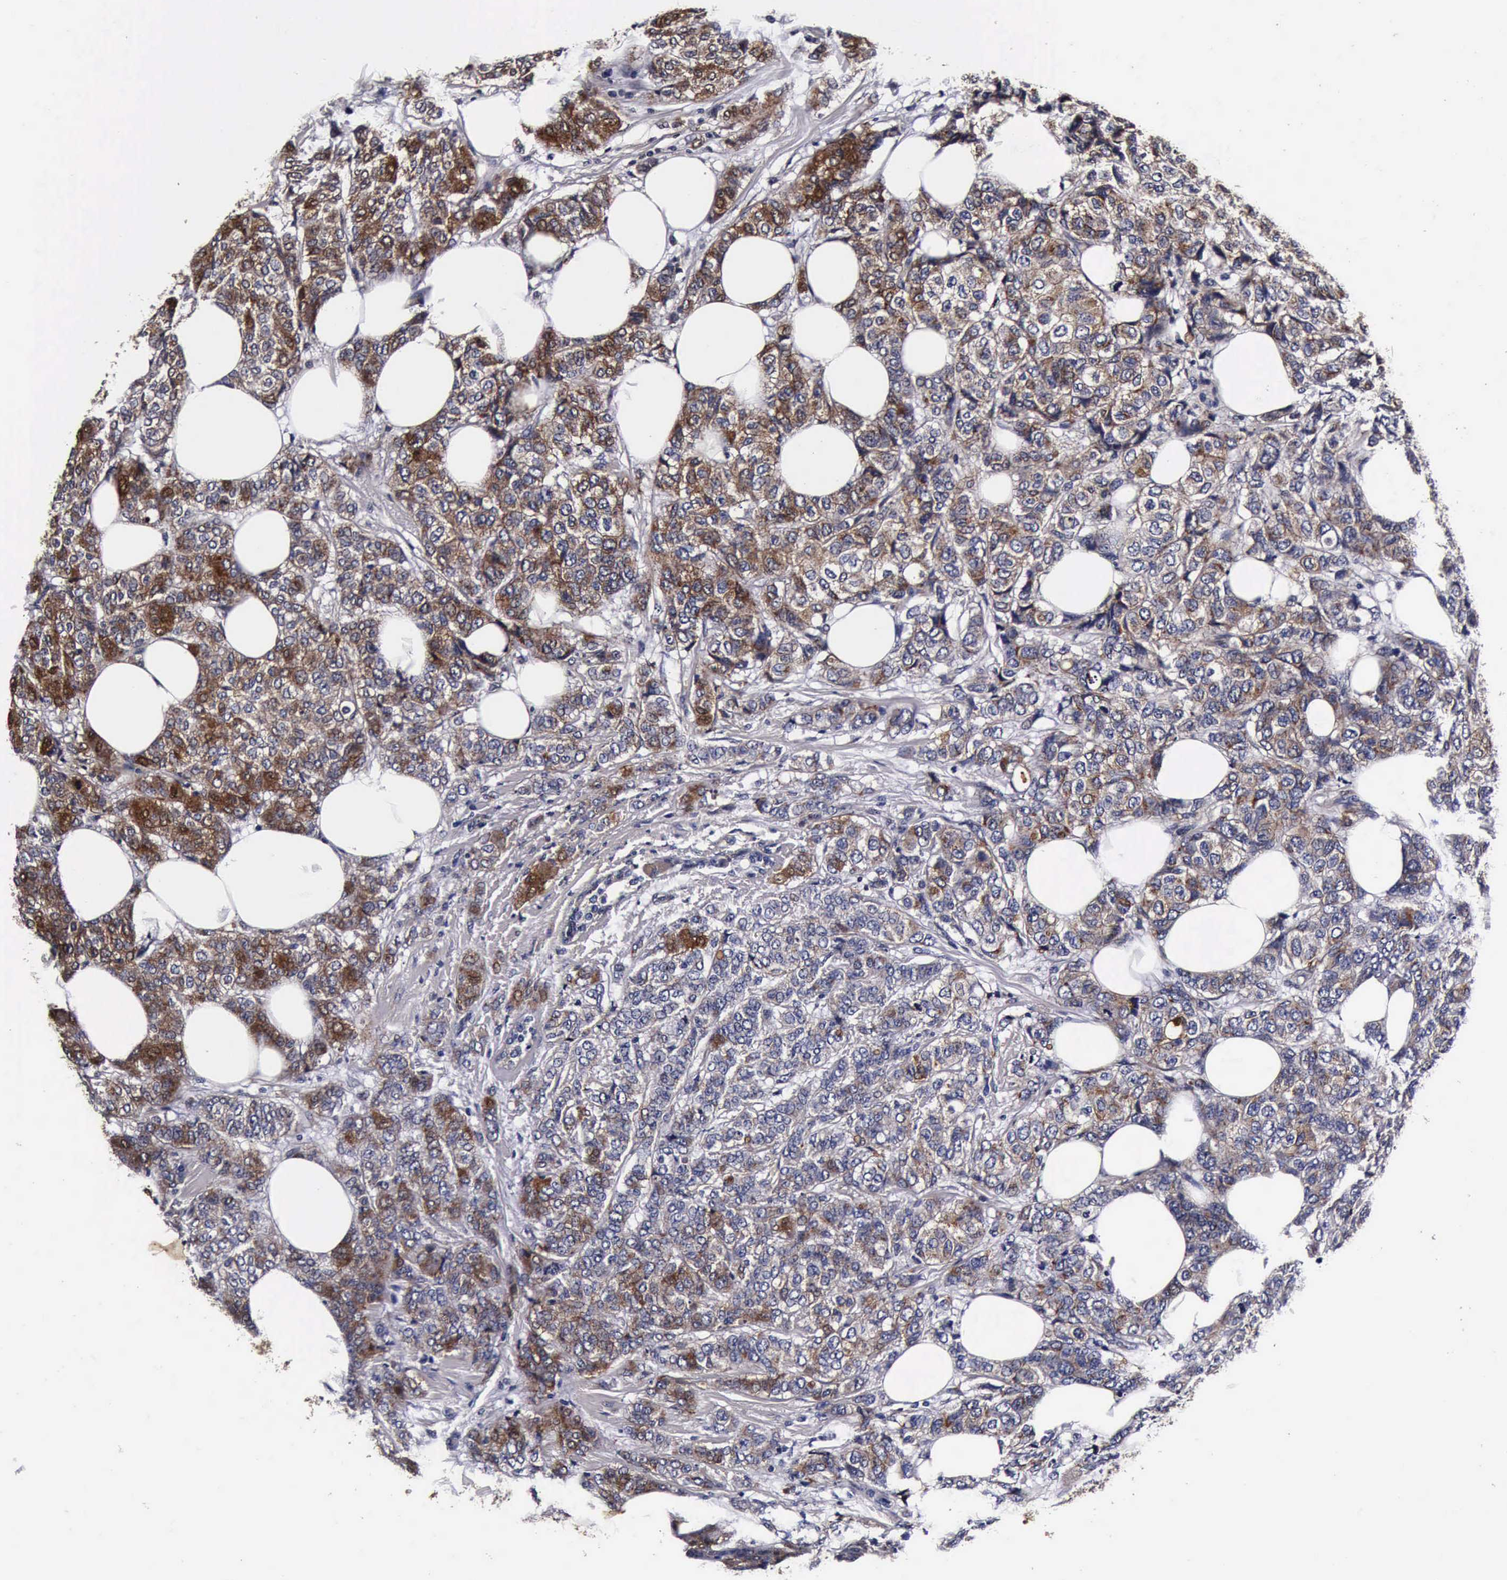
{"staining": {"intensity": "moderate", "quantity": "25%-75%", "location": "cytoplasmic/membranous"}, "tissue": "breast cancer", "cell_type": "Tumor cells", "image_type": "cancer", "snomed": [{"axis": "morphology", "description": "Lobular carcinoma"}, {"axis": "topography", "description": "Breast"}], "caption": "IHC (DAB (3,3'-diaminobenzidine)) staining of breast cancer shows moderate cytoplasmic/membranous protein positivity in about 25%-75% of tumor cells.", "gene": "CST3", "patient": {"sex": "female", "age": 60}}